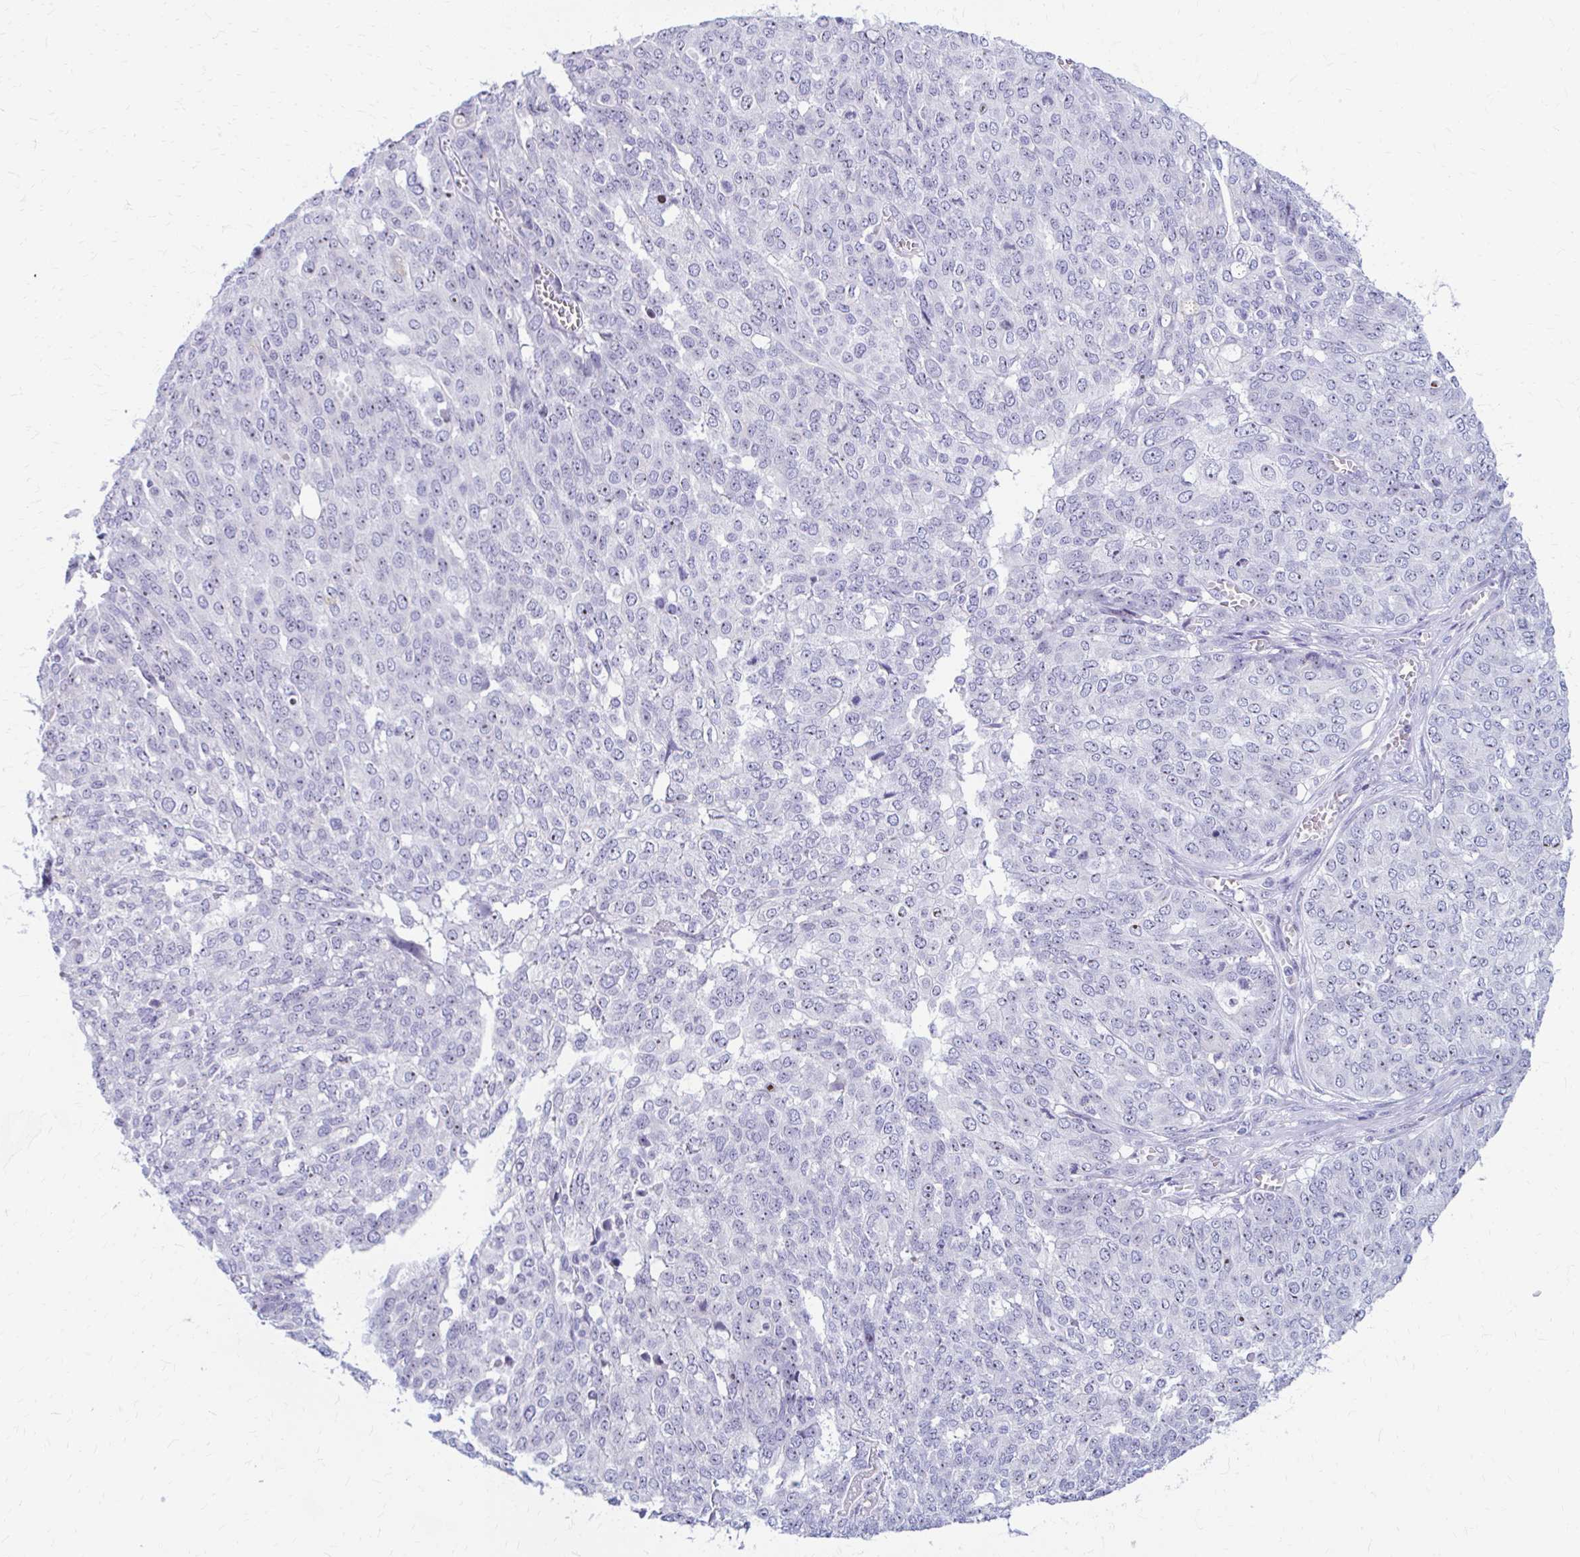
{"staining": {"intensity": "weak", "quantity": ">75%", "location": "nuclear"}, "tissue": "ovarian cancer", "cell_type": "Tumor cells", "image_type": "cancer", "snomed": [{"axis": "morphology", "description": "Cystadenocarcinoma, serous, NOS"}, {"axis": "topography", "description": "Soft tissue"}, {"axis": "topography", "description": "Ovary"}], "caption": "This histopathology image reveals immunohistochemistry staining of human serous cystadenocarcinoma (ovarian), with low weak nuclear positivity in approximately >75% of tumor cells.", "gene": "FTSJ3", "patient": {"sex": "female", "age": 57}}